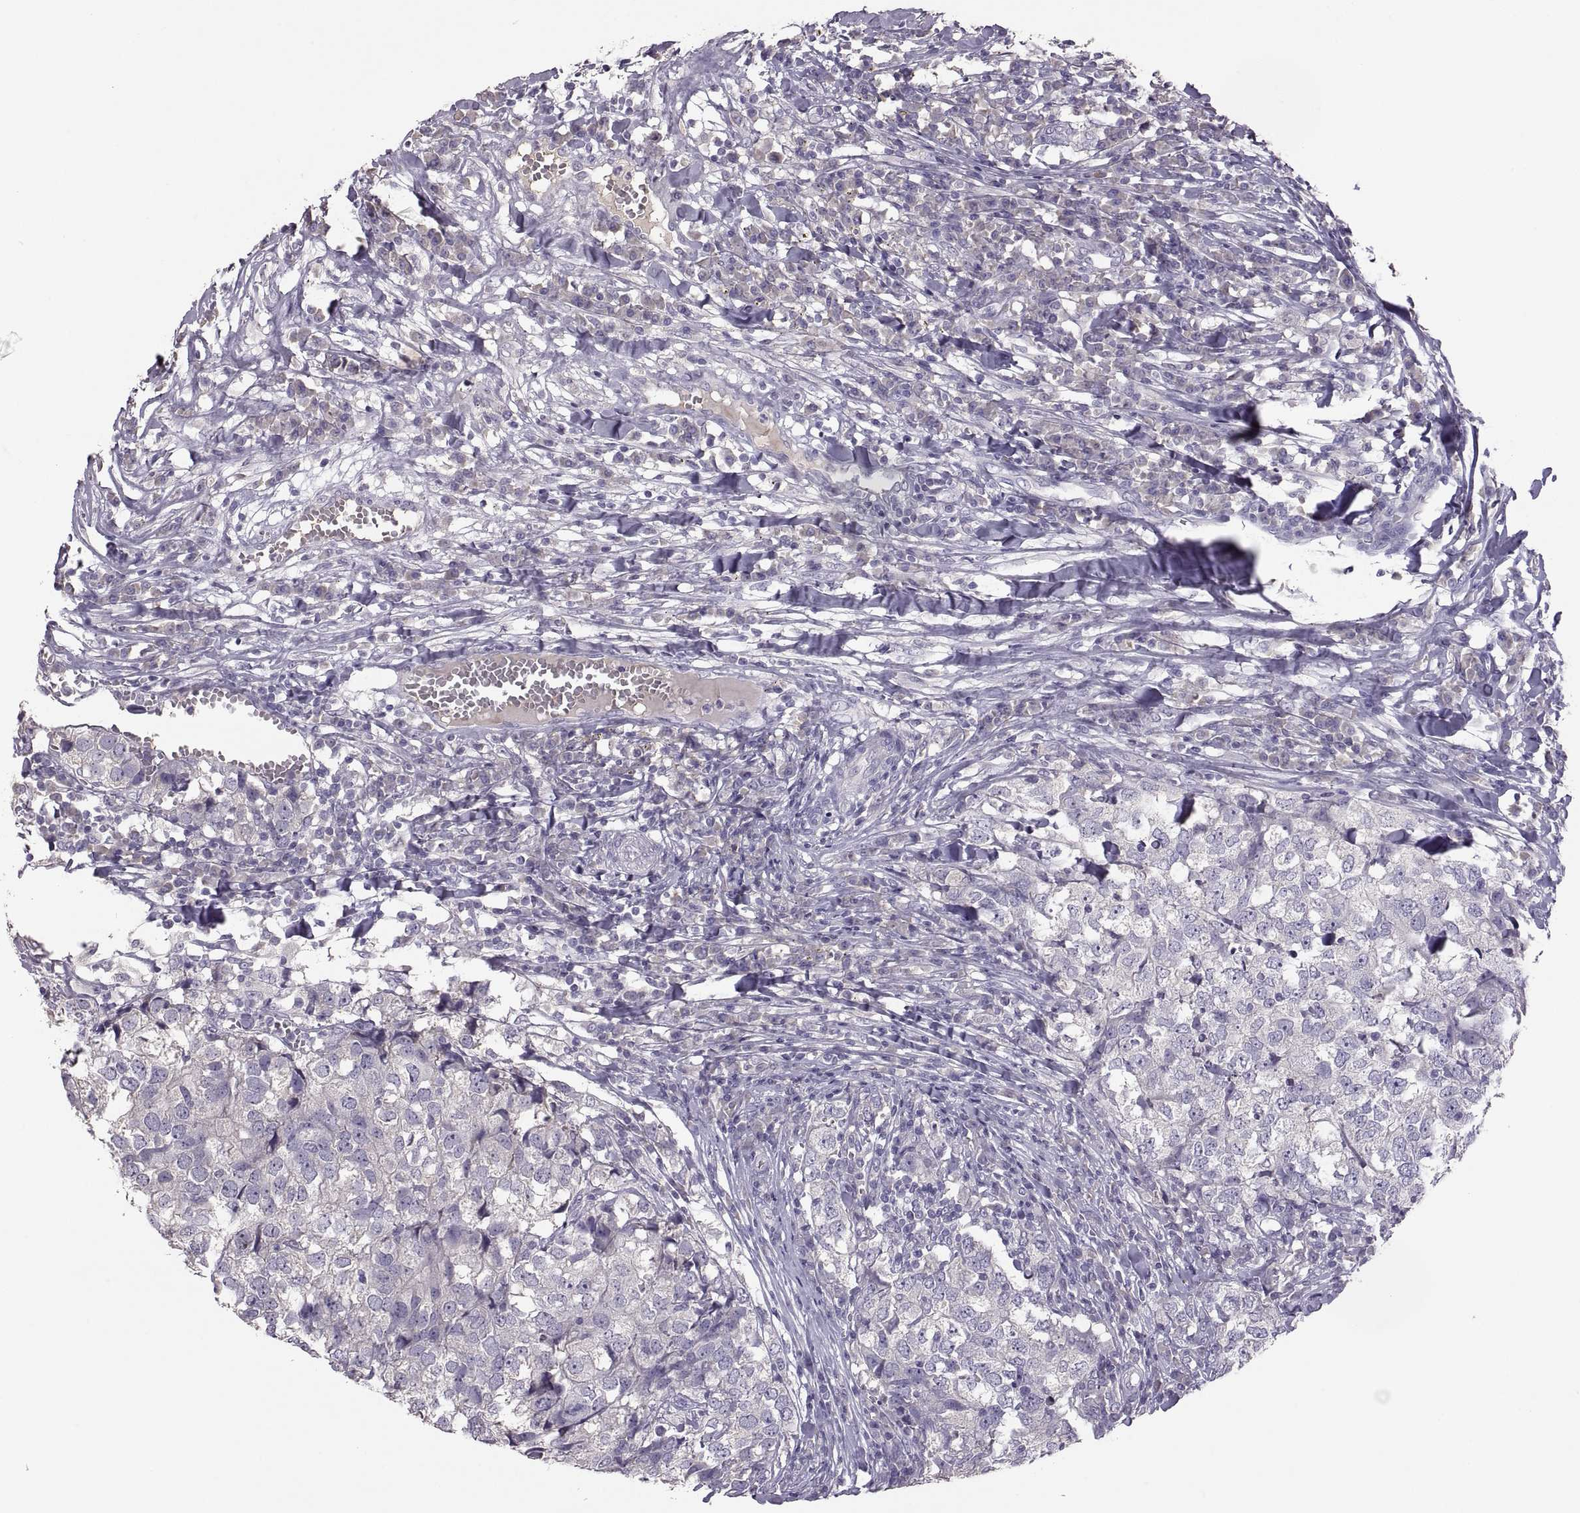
{"staining": {"intensity": "negative", "quantity": "none", "location": "none"}, "tissue": "breast cancer", "cell_type": "Tumor cells", "image_type": "cancer", "snomed": [{"axis": "morphology", "description": "Duct carcinoma"}, {"axis": "topography", "description": "Breast"}], "caption": "High power microscopy image of an immunohistochemistry (IHC) photomicrograph of intraductal carcinoma (breast), revealing no significant staining in tumor cells.", "gene": "TBX19", "patient": {"sex": "female", "age": 30}}